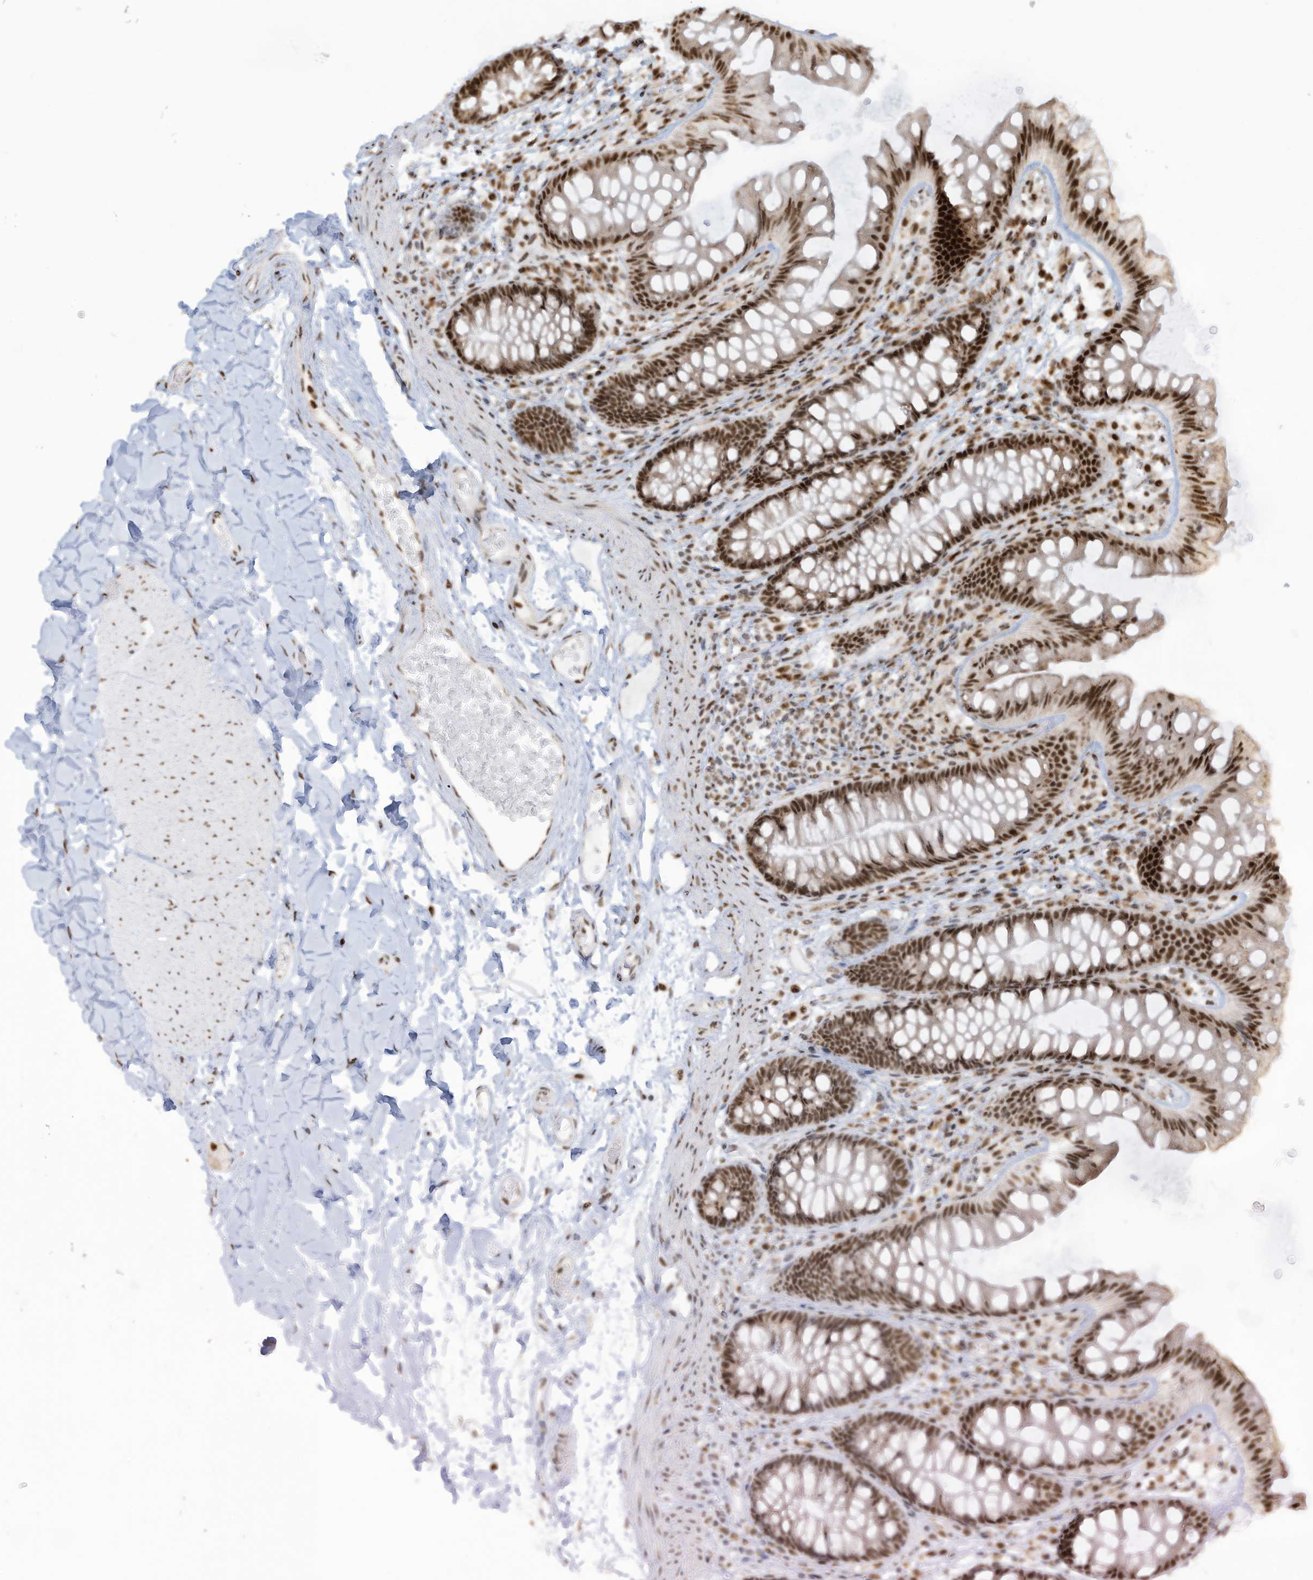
{"staining": {"intensity": "strong", "quantity": ">75%", "location": "nuclear"}, "tissue": "colon", "cell_type": "Endothelial cells", "image_type": "normal", "snomed": [{"axis": "morphology", "description": "Normal tissue, NOS"}, {"axis": "topography", "description": "Colon"}], "caption": "Protein staining exhibits strong nuclear staining in about >75% of endothelial cells in benign colon. The staining was performed using DAB to visualize the protein expression in brown, while the nuclei were stained in blue with hematoxylin (Magnification: 20x).", "gene": "LBH", "patient": {"sex": "female", "age": 62}}